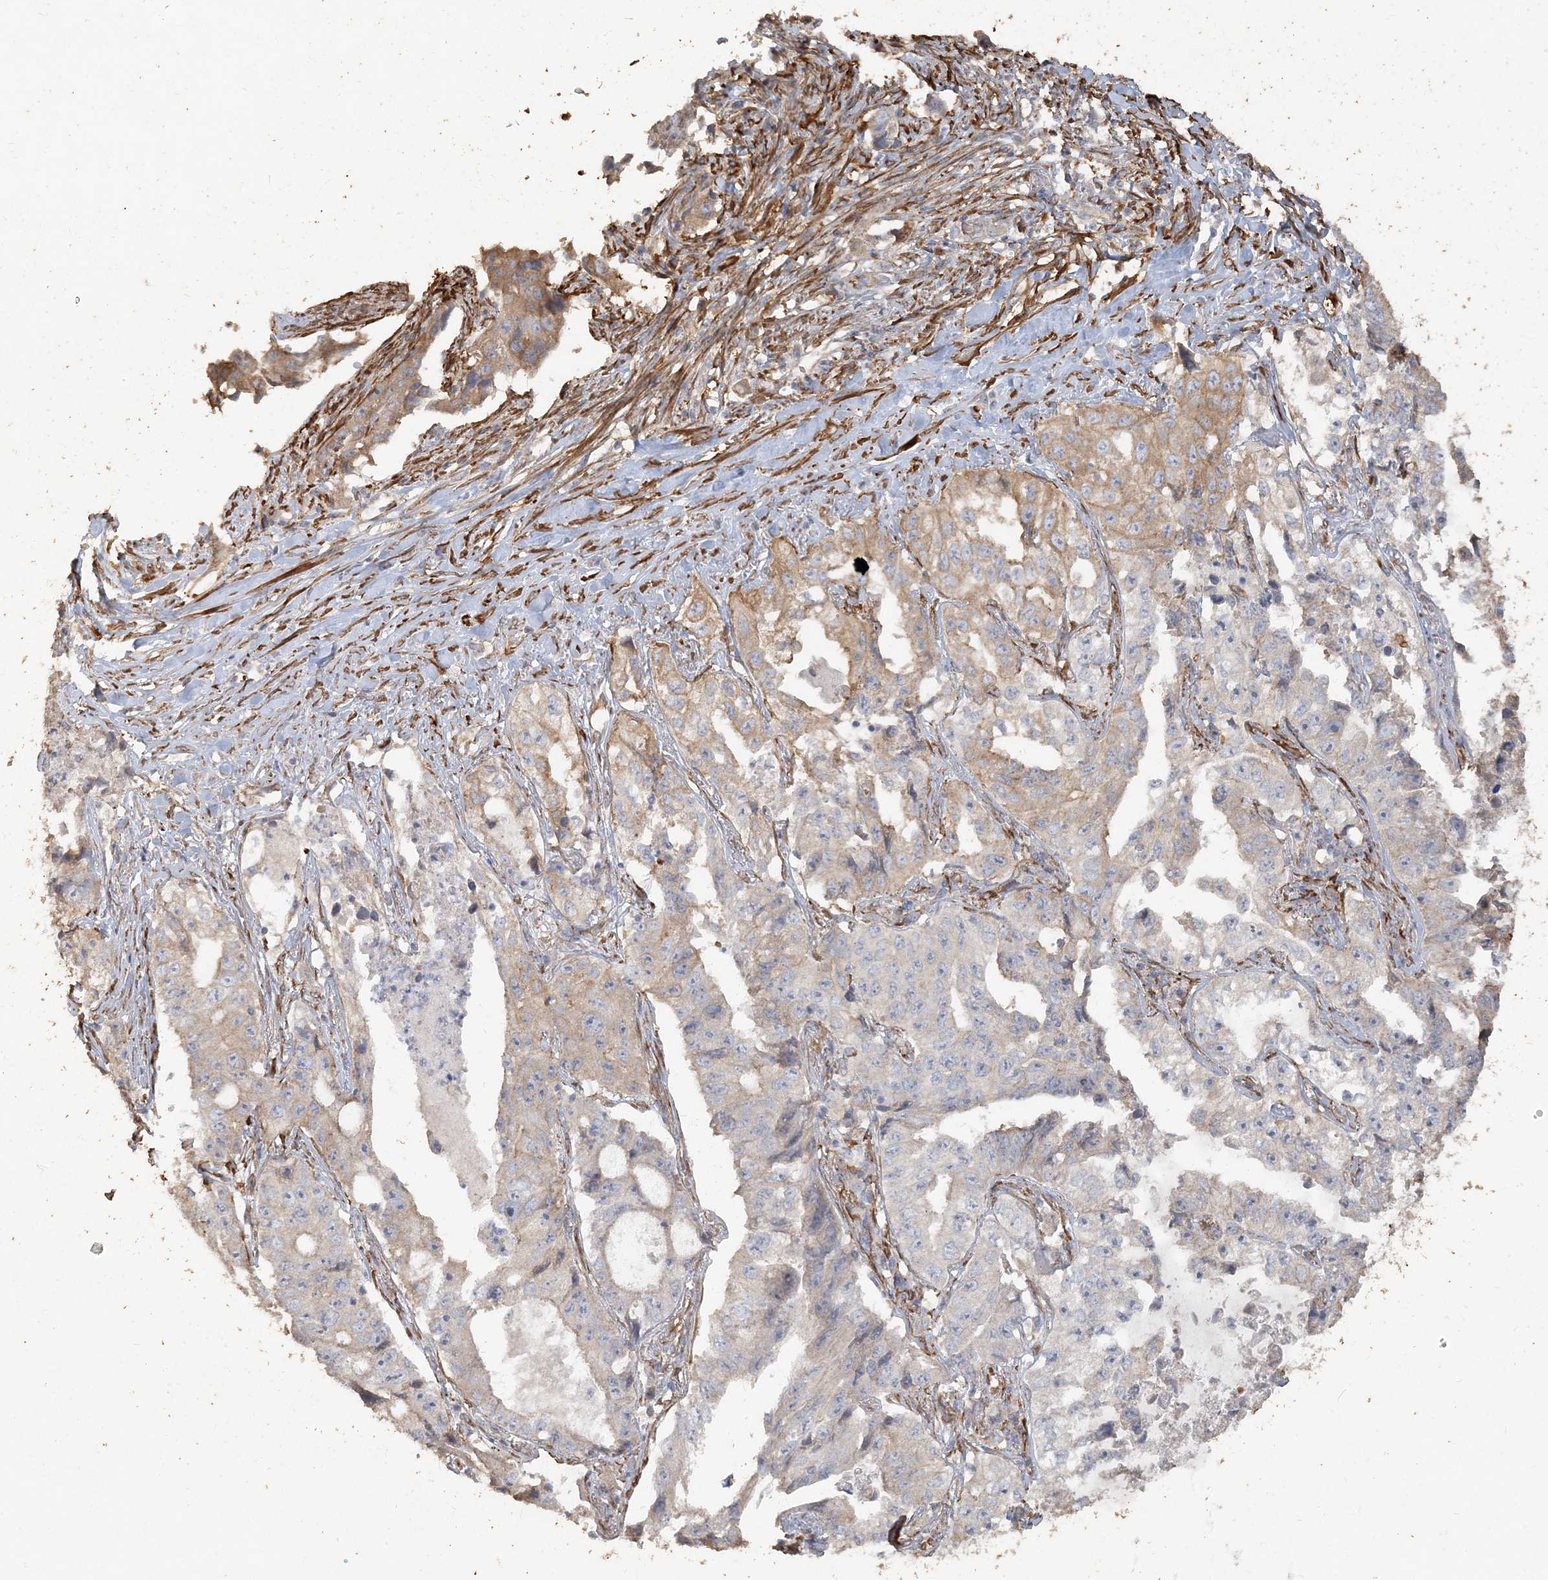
{"staining": {"intensity": "moderate", "quantity": "<25%", "location": "cytoplasmic/membranous"}, "tissue": "lung cancer", "cell_type": "Tumor cells", "image_type": "cancer", "snomed": [{"axis": "morphology", "description": "Adenocarcinoma, NOS"}, {"axis": "topography", "description": "Lung"}], "caption": "Lung adenocarcinoma tissue demonstrates moderate cytoplasmic/membranous positivity in about <25% of tumor cells, visualized by immunohistochemistry.", "gene": "RNF145", "patient": {"sex": "female", "age": 51}}